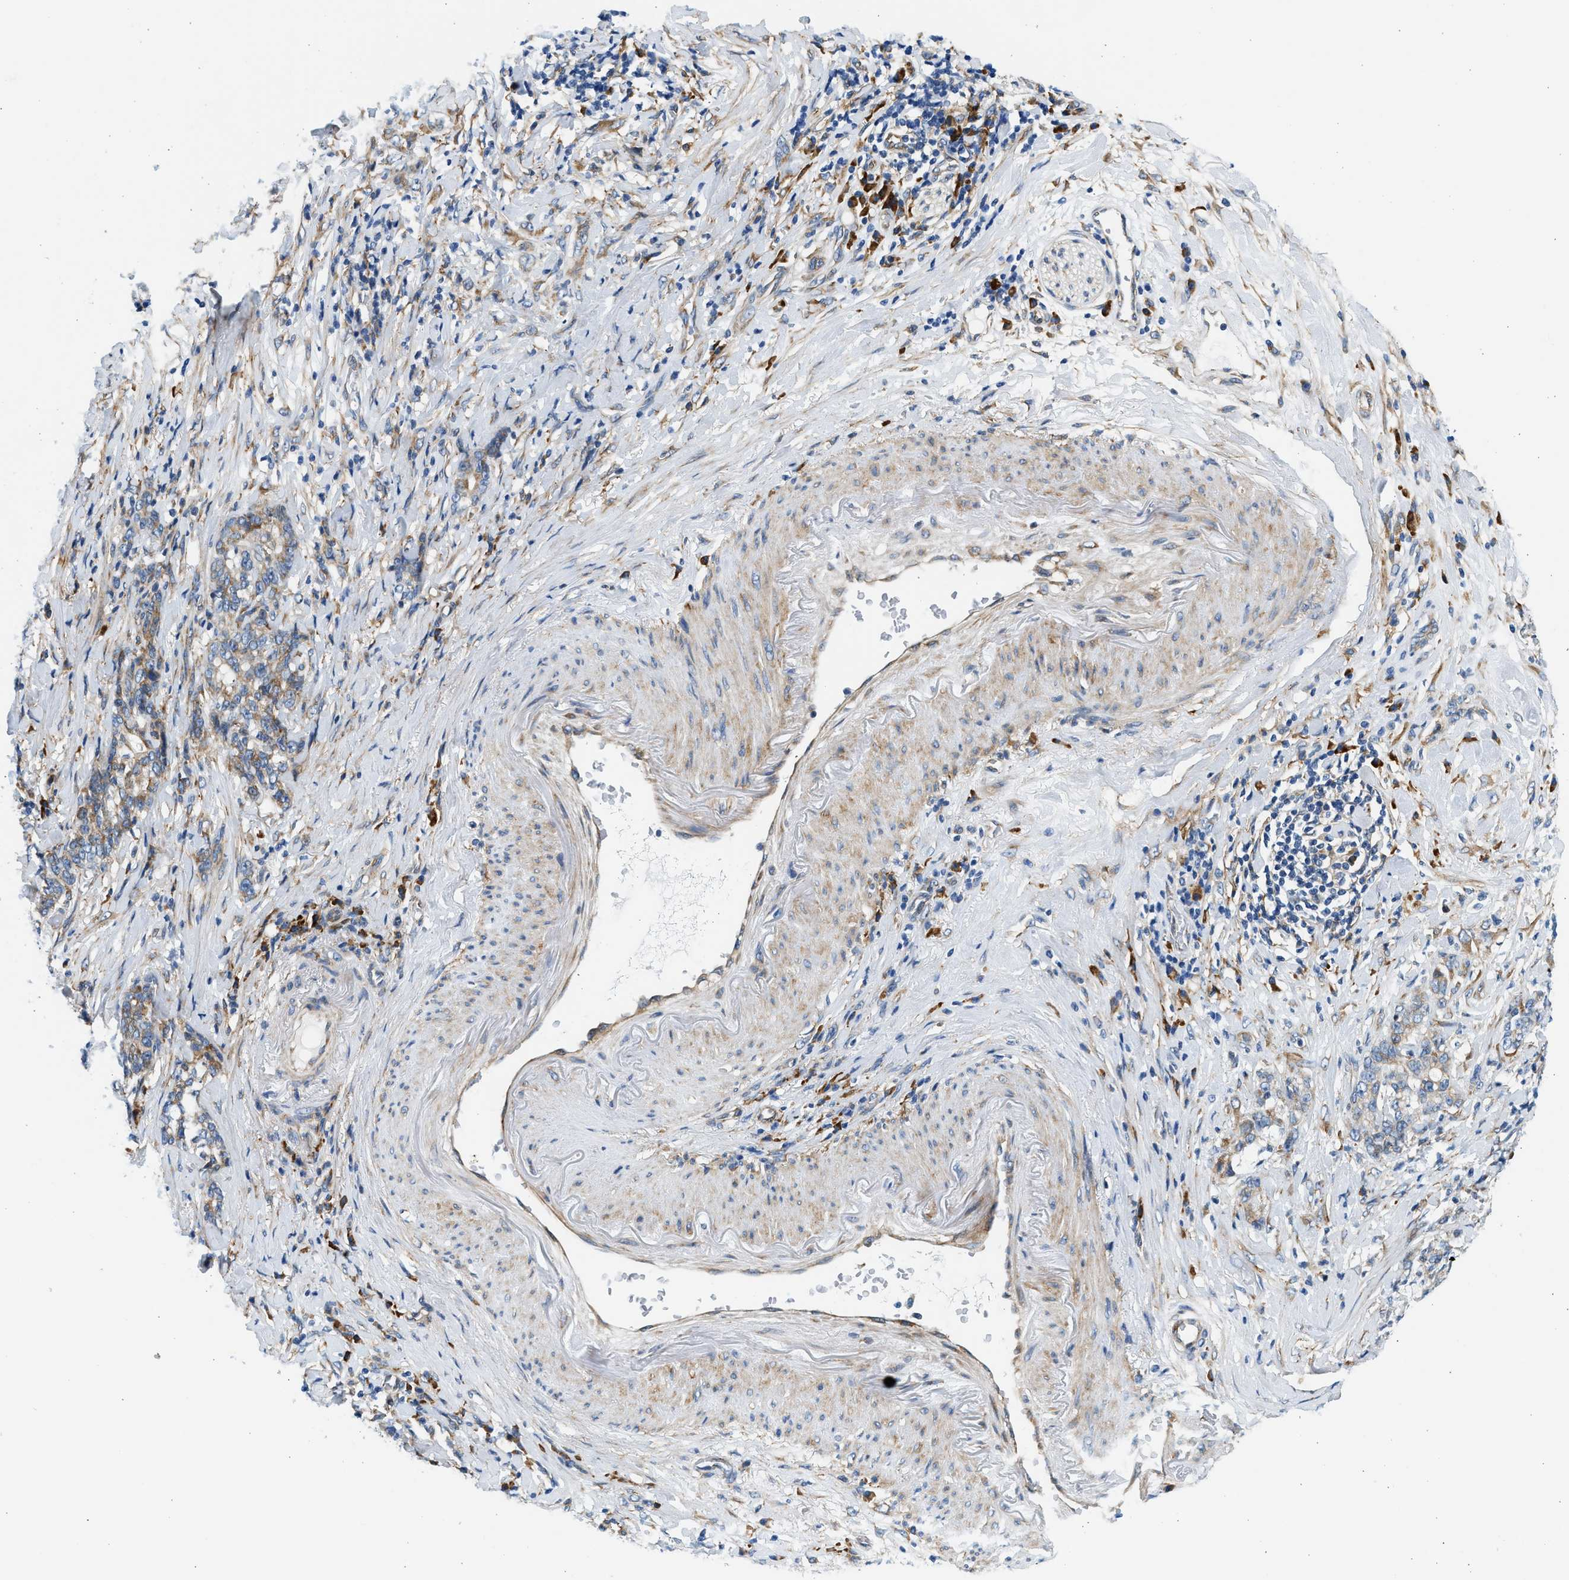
{"staining": {"intensity": "moderate", "quantity": "25%-75%", "location": "cytoplasmic/membranous"}, "tissue": "stomach cancer", "cell_type": "Tumor cells", "image_type": "cancer", "snomed": [{"axis": "morphology", "description": "Adenocarcinoma, NOS"}, {"axis": "topography", "description": "Stomach, lower"}], "caption": "High-power microscopy captured an immunohistochemistry photomicrograph of stomach cancer (adenocarcinoma), revealing moderate cytoplasmic/membranous staining in about 25%-75% of tumor cells.", "gene": "CNTN6", "patient": {"sex": "male", "age": 88}}